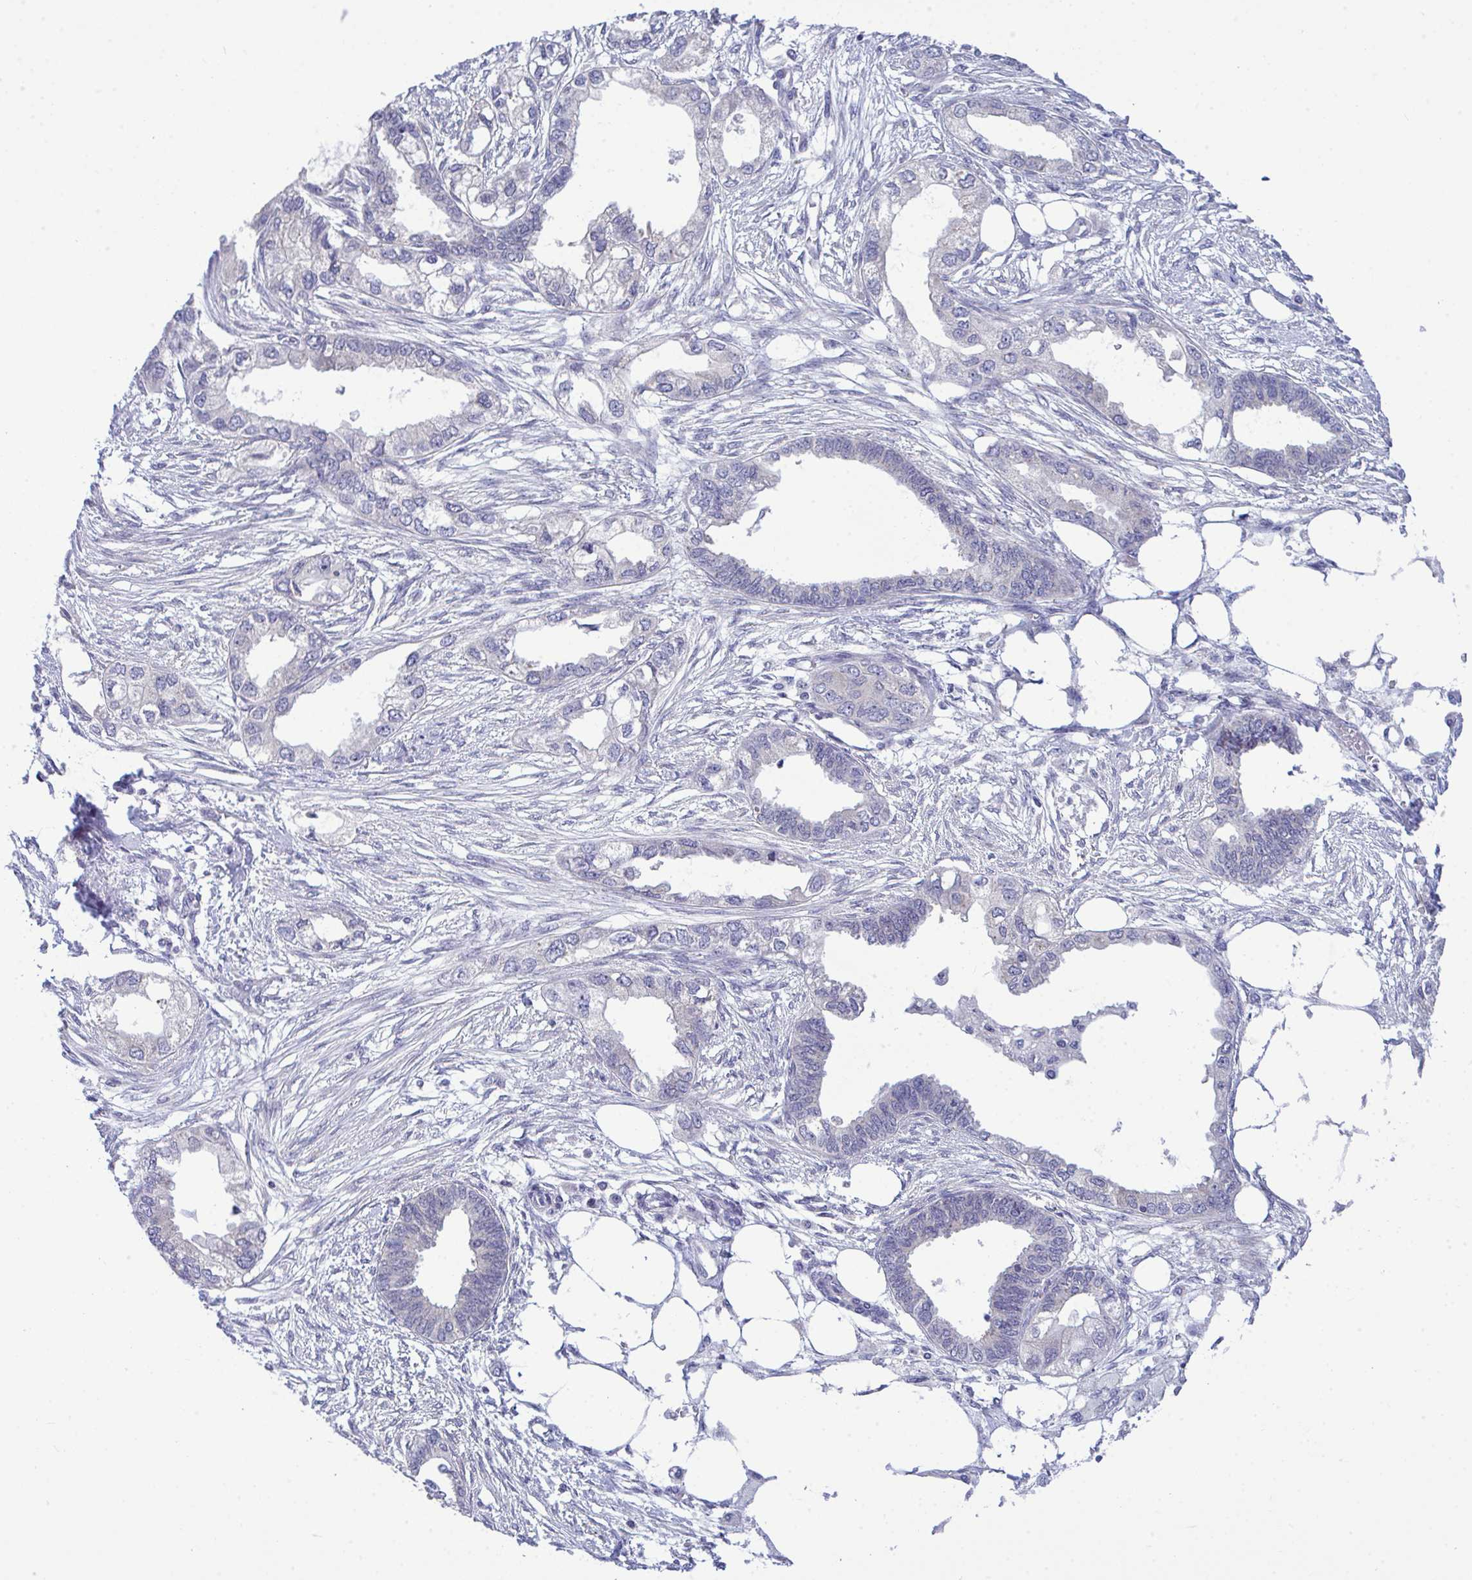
{"staining": {"intensity": "negative", "quantity": "none", "location": "none"}, "tissue": "endometrial cancer", "cell_type": "Tumor cells", "image_type": "cancer", "snomed": [{"axis": "morphology", "description": "Adenocarcinoma, NOS"}, {"axis": "morphology", "description": "Adenocarcinoma, metastatic, NOS"}, {"axis": "topography", "description": "Adipose tissue"}, {"axis": "topography", "description": "Endometrium"}], "caption": "Tumor cells show no significant protein positivity in endometrial metastatic adenocarcinoma.", "gene": "PIGK", "patient": {"sex": "female", "age": 67}}